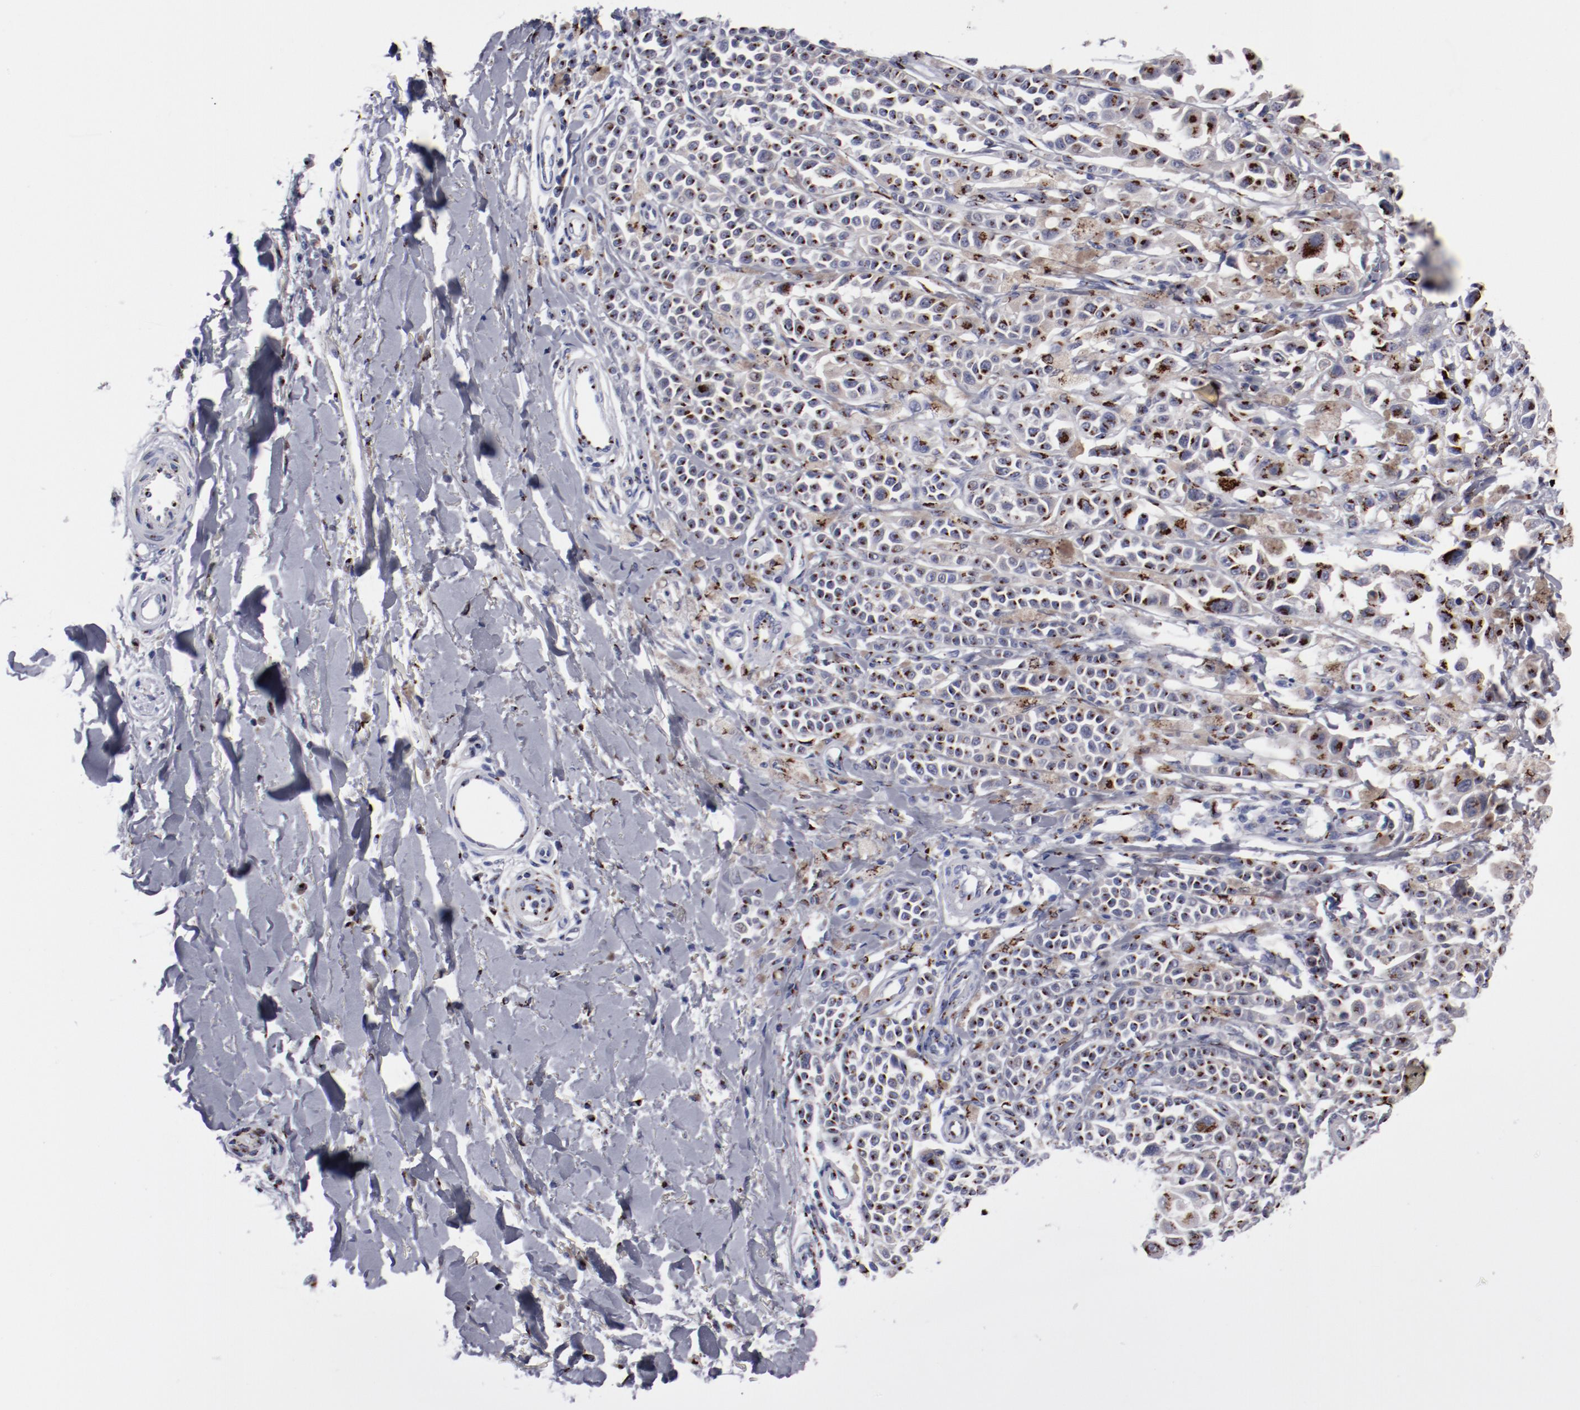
{"staining": {"intensity": "strong", "quantity": ">75%", "location": "cytoplasmic/membranous"}, "tissue": "melanoma", "cell_type": "Tumor cells", "image_type": "cancer", "snomed": [{"axis": "morphology", "description": "Malignant melanoma, NOS"}, {"axis": "topography", "description": "Skin"}], "caption": "Protein expression analysis of human malignant melanoma reveals strong cytoplasmic/membranous positivity in about >75% of tumor cells. Immunohistochemistry (ihc) stains the protein in brown and the nuclei are stained blue.", "gene": "GOLIM4", "patient": {"sex": "female", "age": 38}}